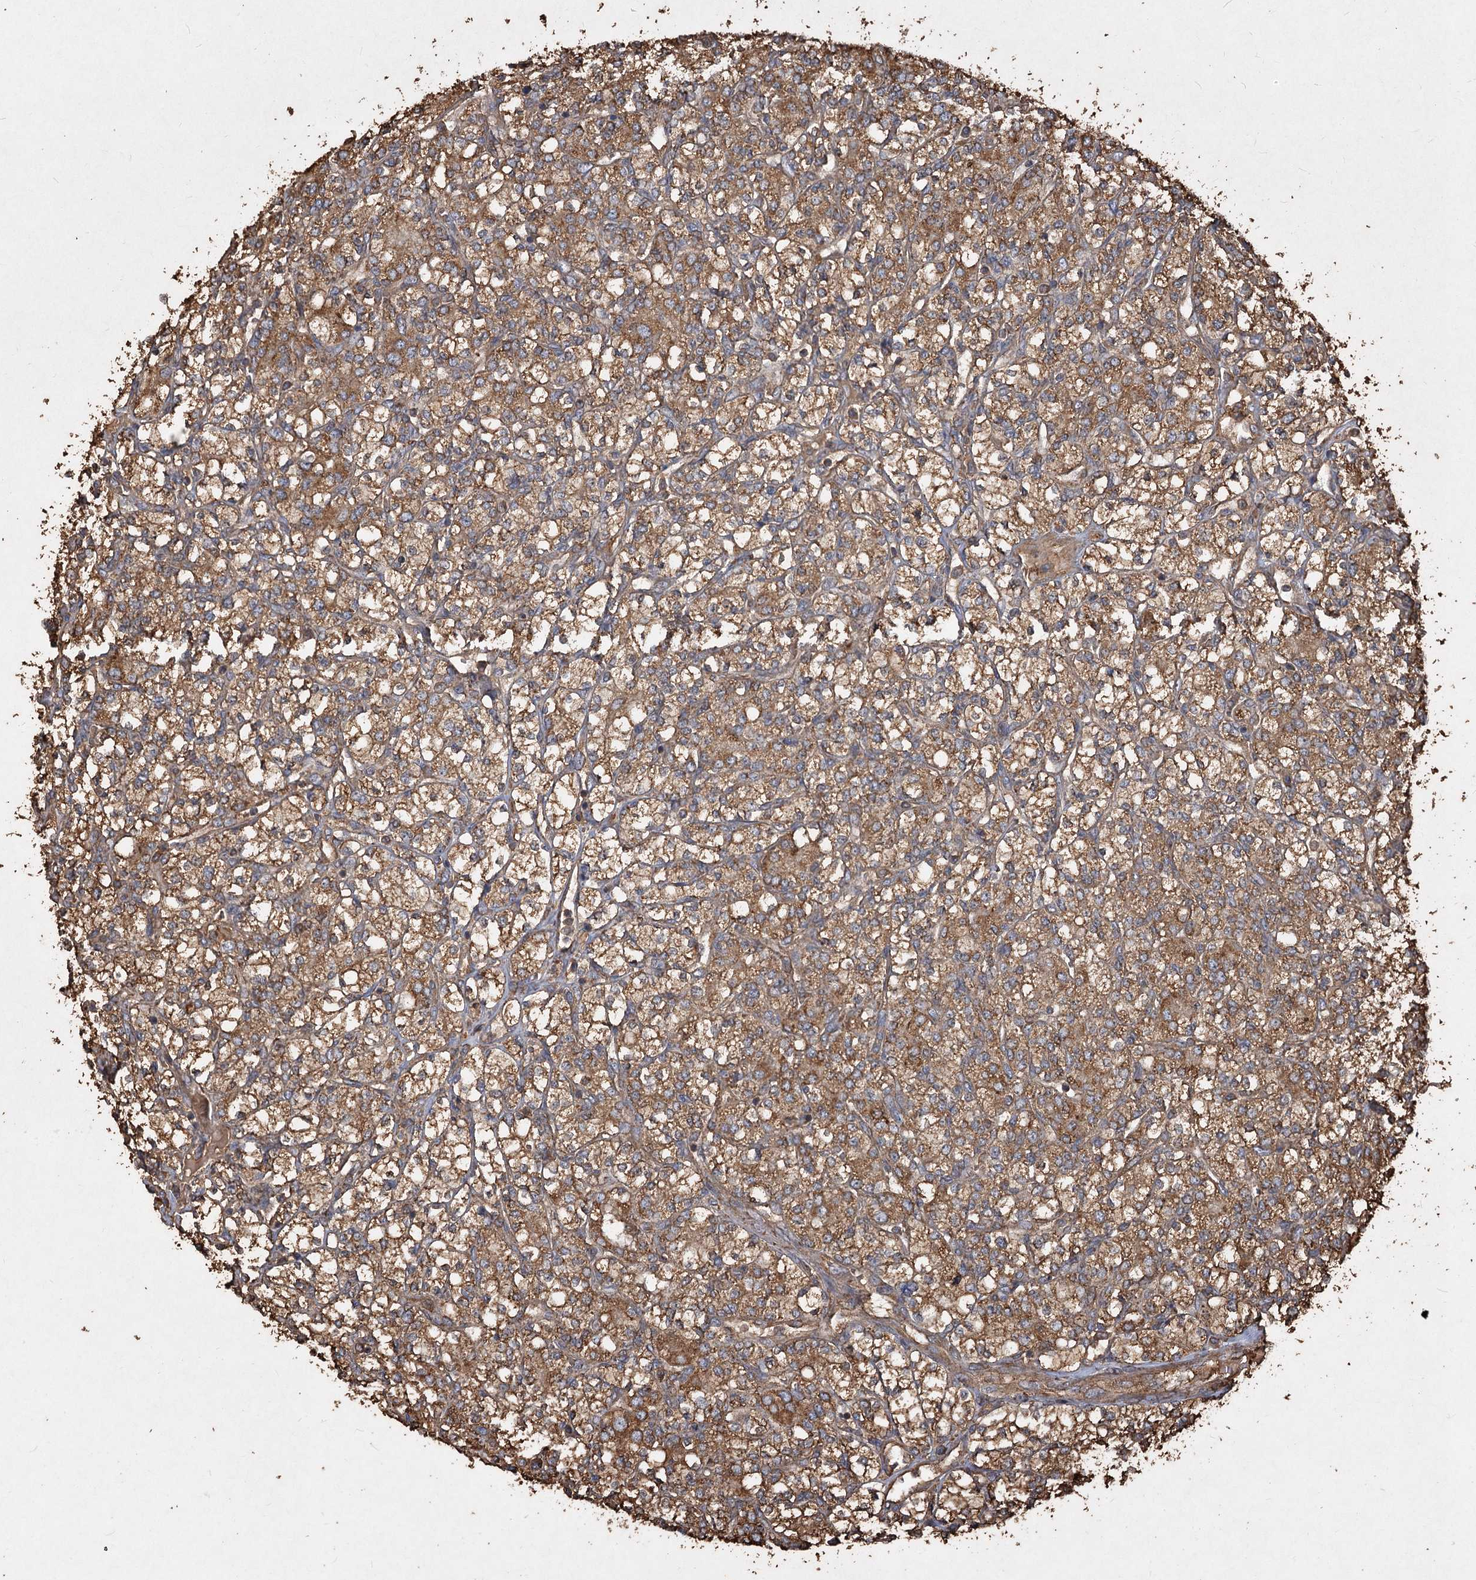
{"staining": {"intensity": "moderate", "quantity": ">75%", "location": "cytoplasmic/membranous"}, "tissue": "renal cancer", "cell_type": "Tumor cells", "image_type": "cancer", "snomed": [{"axis": "morphology", "description": "Adenocarcinoma, NOS"}, {"axis": "topography", "description": "Kidney"}], "caption": "Approximately >75% of tumor cells in renal cancer (adenocarcinoma) display moderate cytoplasmic/membranous protein positivity as visualized by brown immunohistochemical staining.", "gene": "PIK3C2A", "patient": {"sex": "male", "age": 77}}